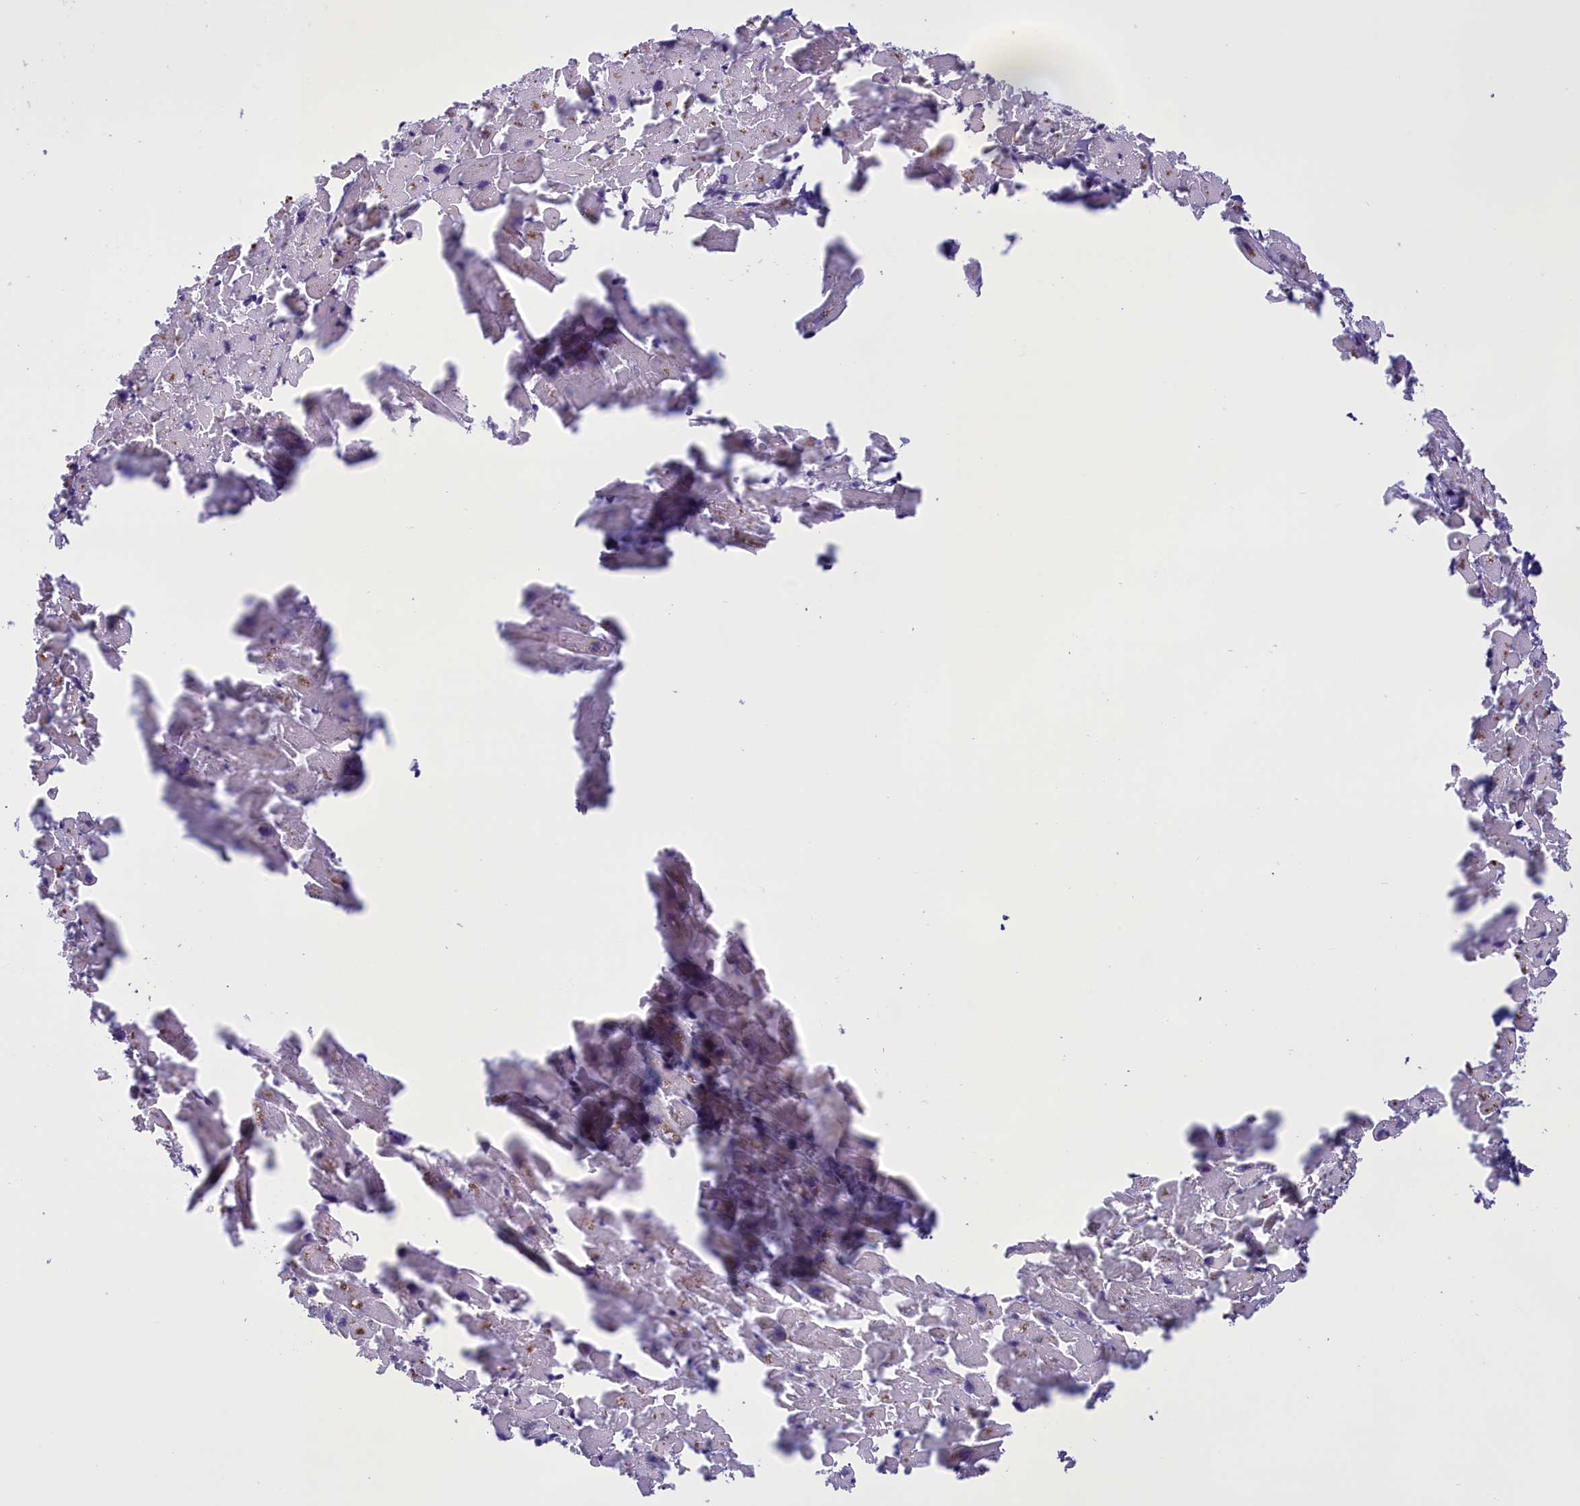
{"staining": {"intensity": "negative", "quantity": "none", "location": "none"}, "tissue": "heart muscle", "cell_type": "Cardiomyocytes", "image_type": "normal", "snomed": [{"axis": "morphology", "description": "Normal tissue, NOS"}, {"axis": "topography", "description": "Heart"}], "caption": "Human heart muscle stained for a protein using IHC exhibits no staining in cardiomyocytes.", "gene": "ELOA2", "patient": {"sex": "female", "age": 64}}